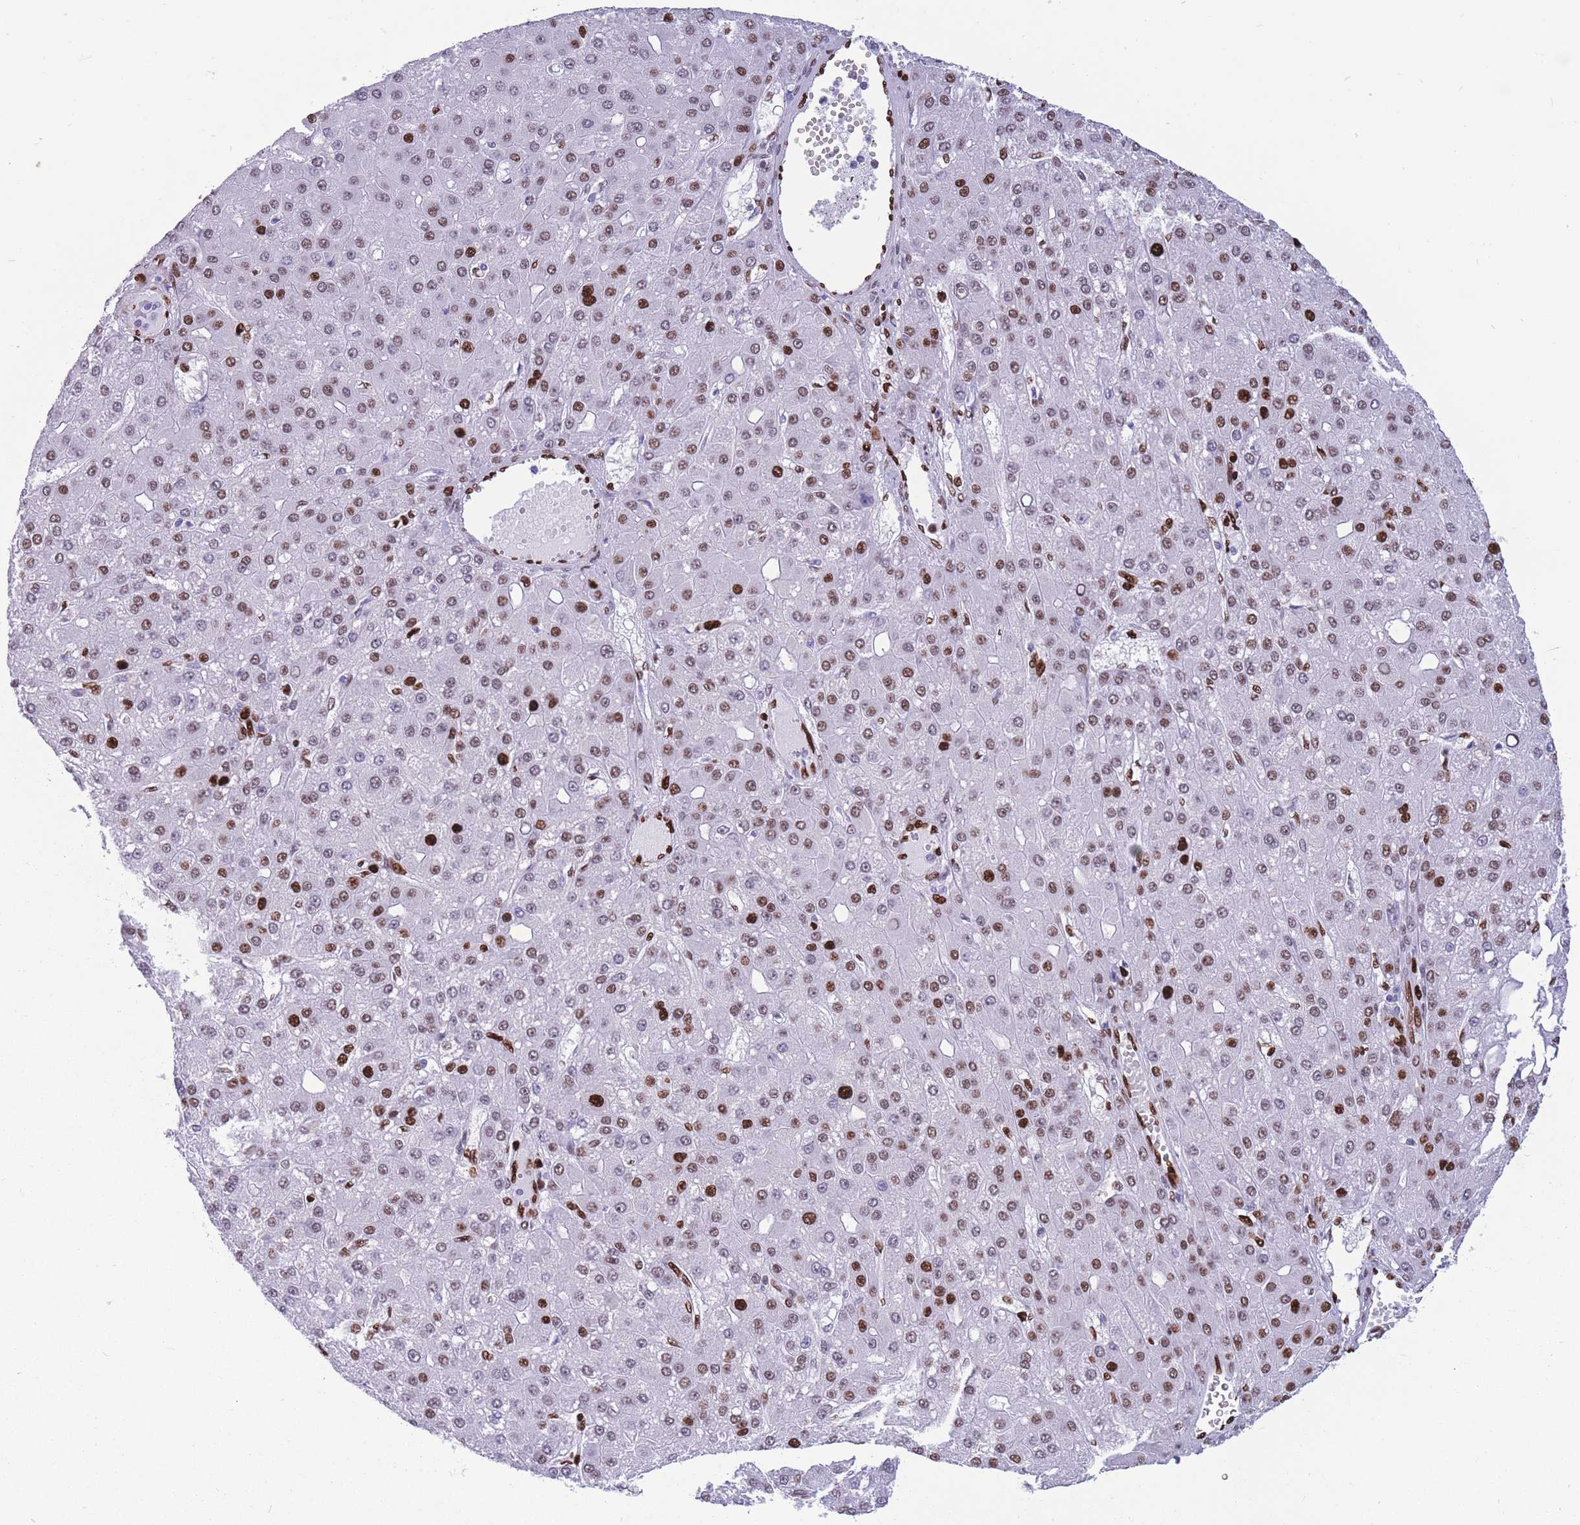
{"staining": {"intensity": "moderate", "quantity": "25%-75%", "location": "nuclear"}, "tissue": "liver cancer", "cell_type": "Tumor cells", "image_type": "cancer", "snomed": [{"axis": "morphology", "description": "Carcinoma, Hepatocellular, NOS"}, {"axis": "topography", "description": "Liver"}], "caption": "Protein staining reveals moderate nuclear expression in approximately 25%-75% of tumor cells in liver cancer.", "gene": "NASP", "patient": {"sex": "male", "age": 67}}